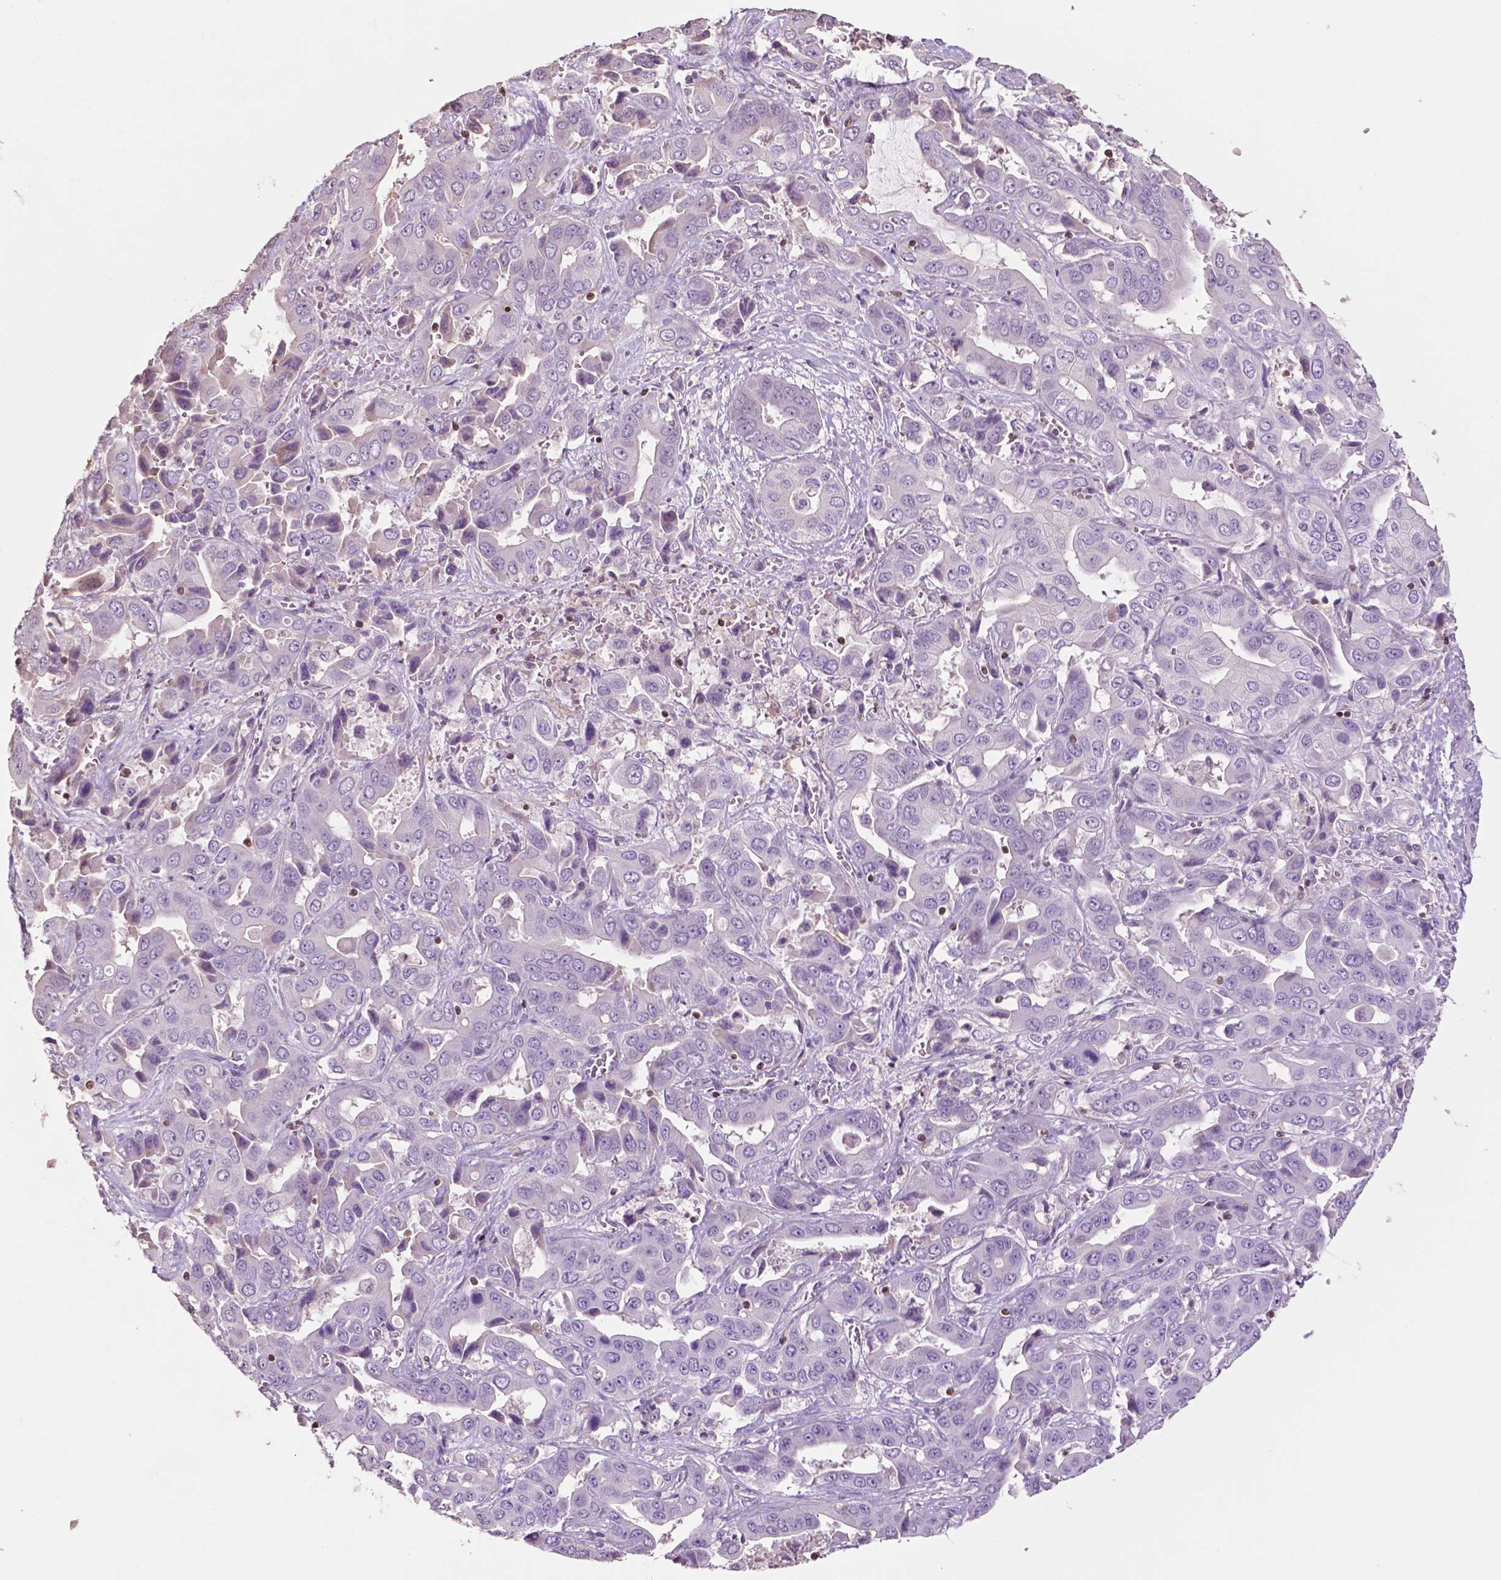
{"staining": {"intensity": "negative", "quantity": "none", "location": "none"}, "tissue": "liver cancer", "cell_type": "Tumor cells", "image_type": "cancer", "snomed": [{"axis": "morphology", "description": "Cholangiocarcinoma"}, {"axis": "topography", "description": "Liver"}], "caption": "DAB (3,3'-diaminobenzidine) immunohistochemical staining of human cholangiocarcinoma (liver) displays no significant expression in tumor cells.", "gene": "TBC1D10C", "patient": {"sex": "female", "age": 52}}